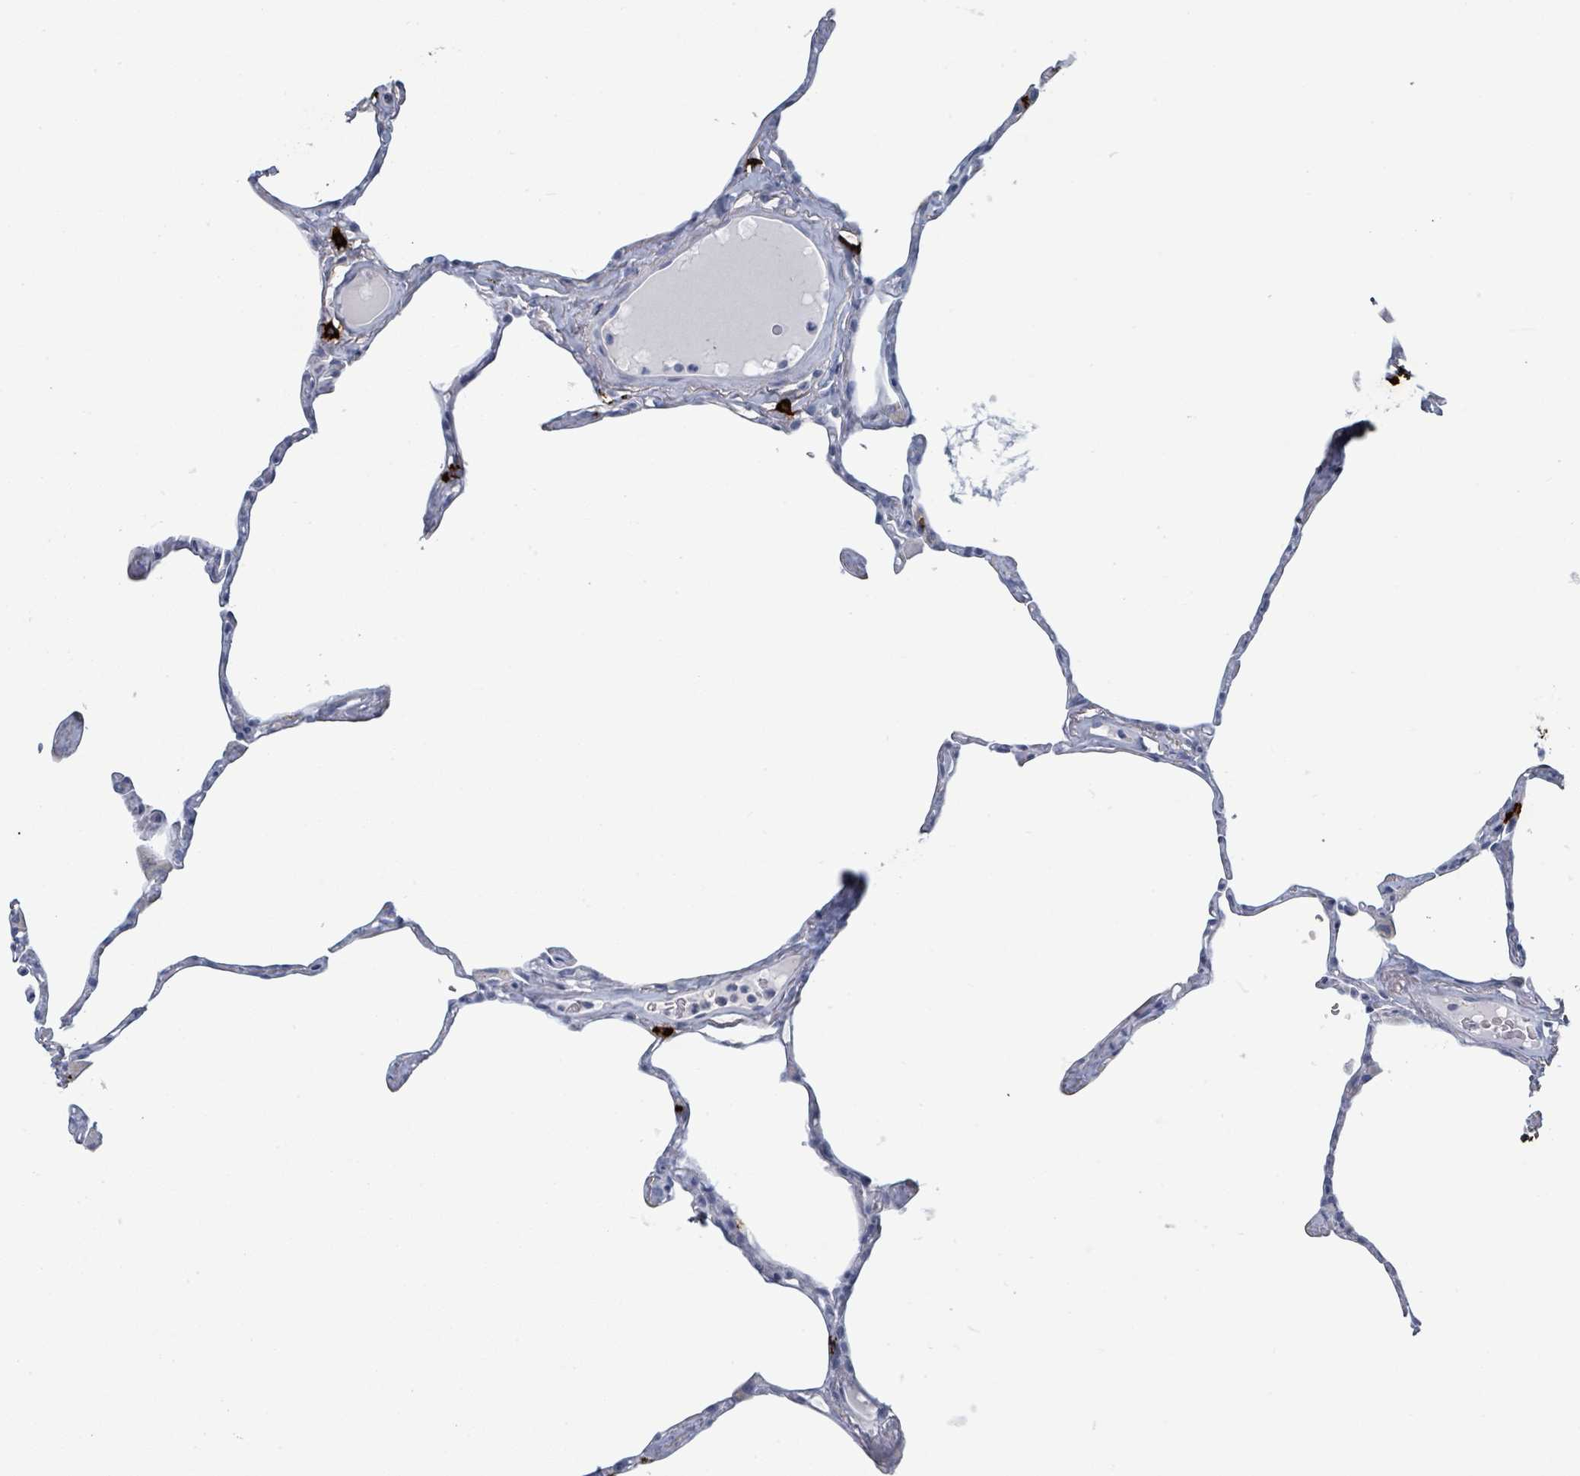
{"staining": {"intensity": "negative", "quantity": "none", "location": "none"}, "tissue": "lung", "cell_type": "Alveolar cells", "image_type": "normal", "snomed": [{"axis": "morphology", "description": "Normal tissue, NOS"}, {"axis": "topography", "description": "Lung"}], "caption": "Normal lung was stained to show a protein in brown. There is no significant expression in alveolar cells. (IHC, brightfield microscopy, high magnification).", "gene": "VPS13D", "patient": {"sex": "male", "age": 65}}